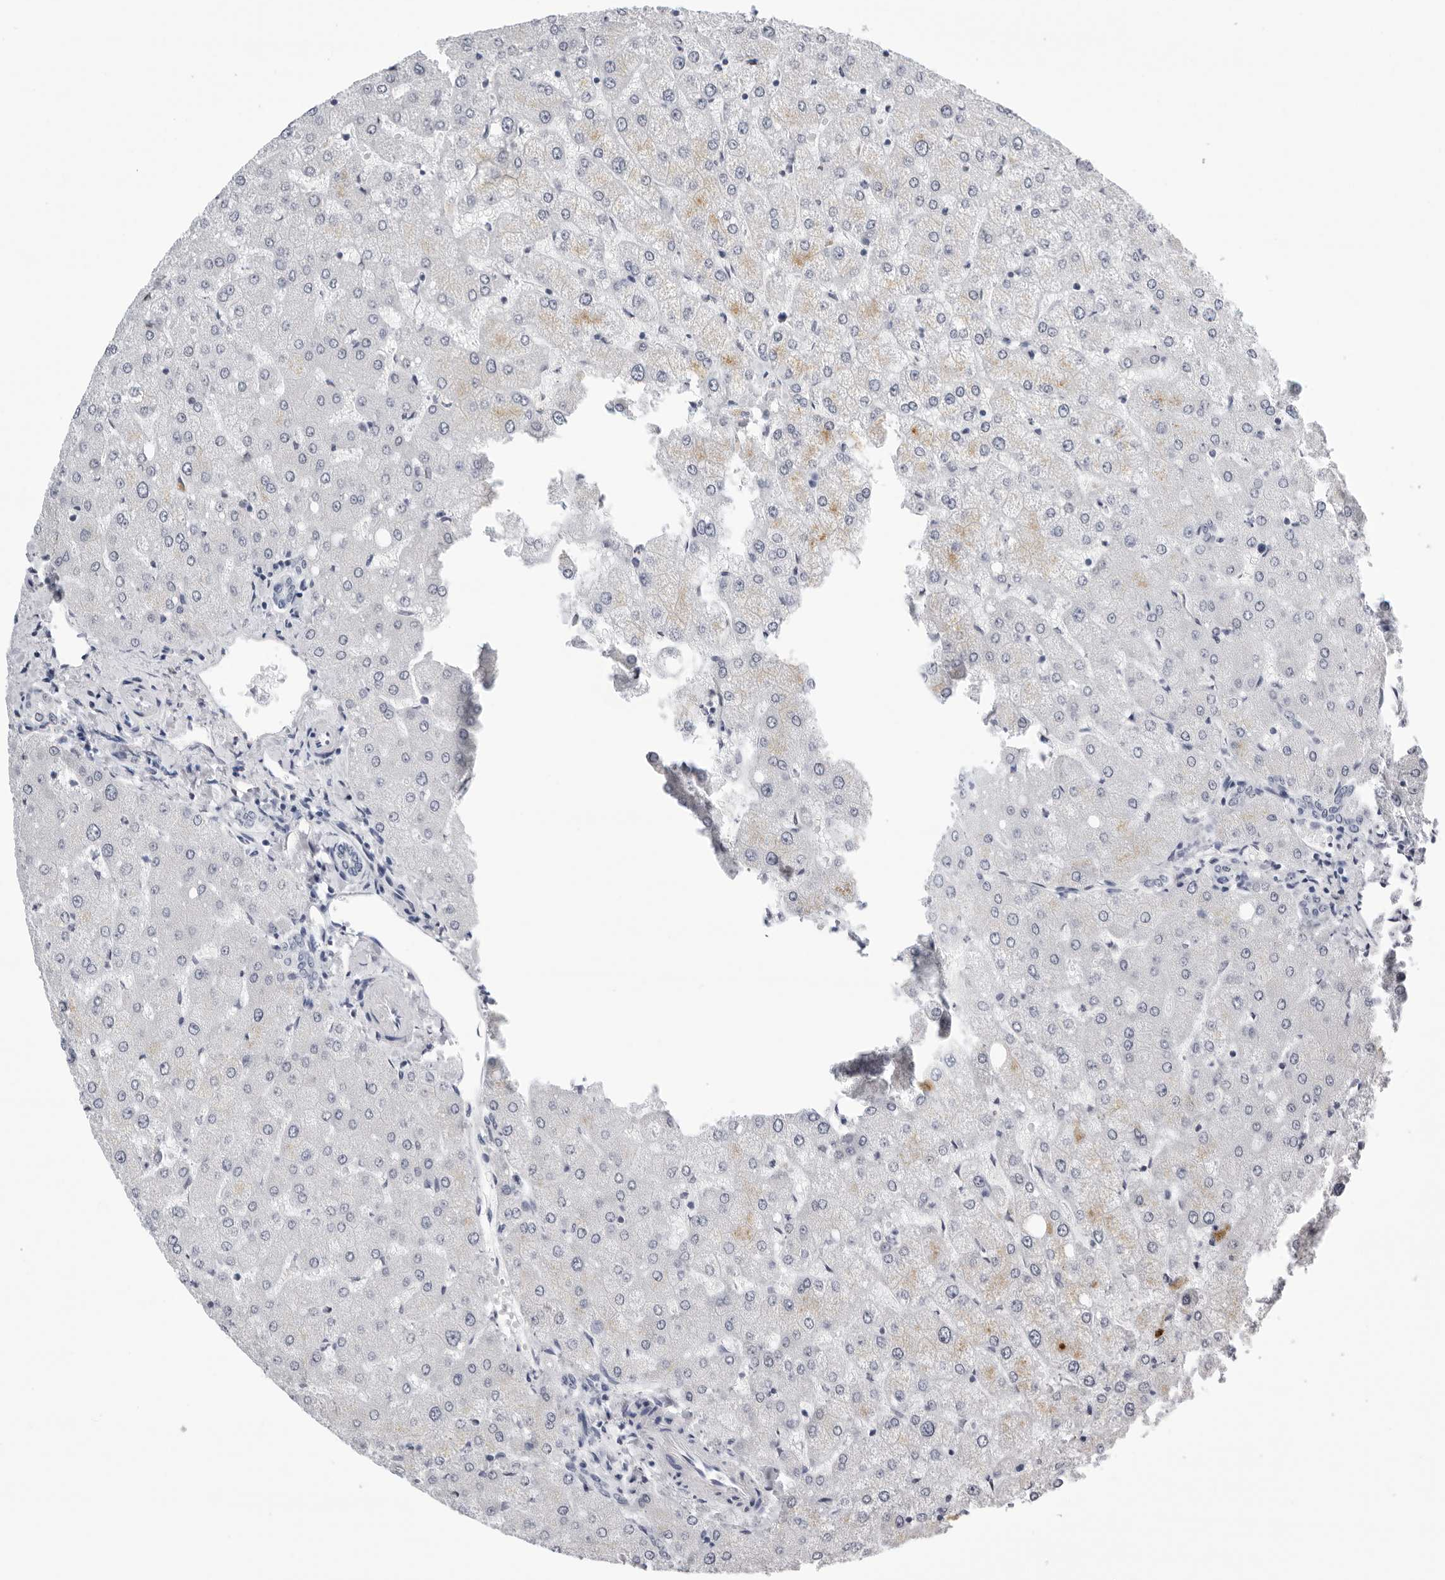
{"staining": {"intensity": "negative", "quantity": "none", "location": "none"}, "tissue": "liver", "cell_type": "Cholangiocytes", "image_type": "normal", "snomed": [{"axis": "morphology", "description": "Normal tissue, NOS"}, {"axis": "topography", "description": "Liver"}], "caption": "This is an immunohistochemistry (IHC) photomicrograph of normal liver. There is no positivity in cholangiocytes.", "gene": "ZNF502", "patient": {"sex": "female", "age": 54}}